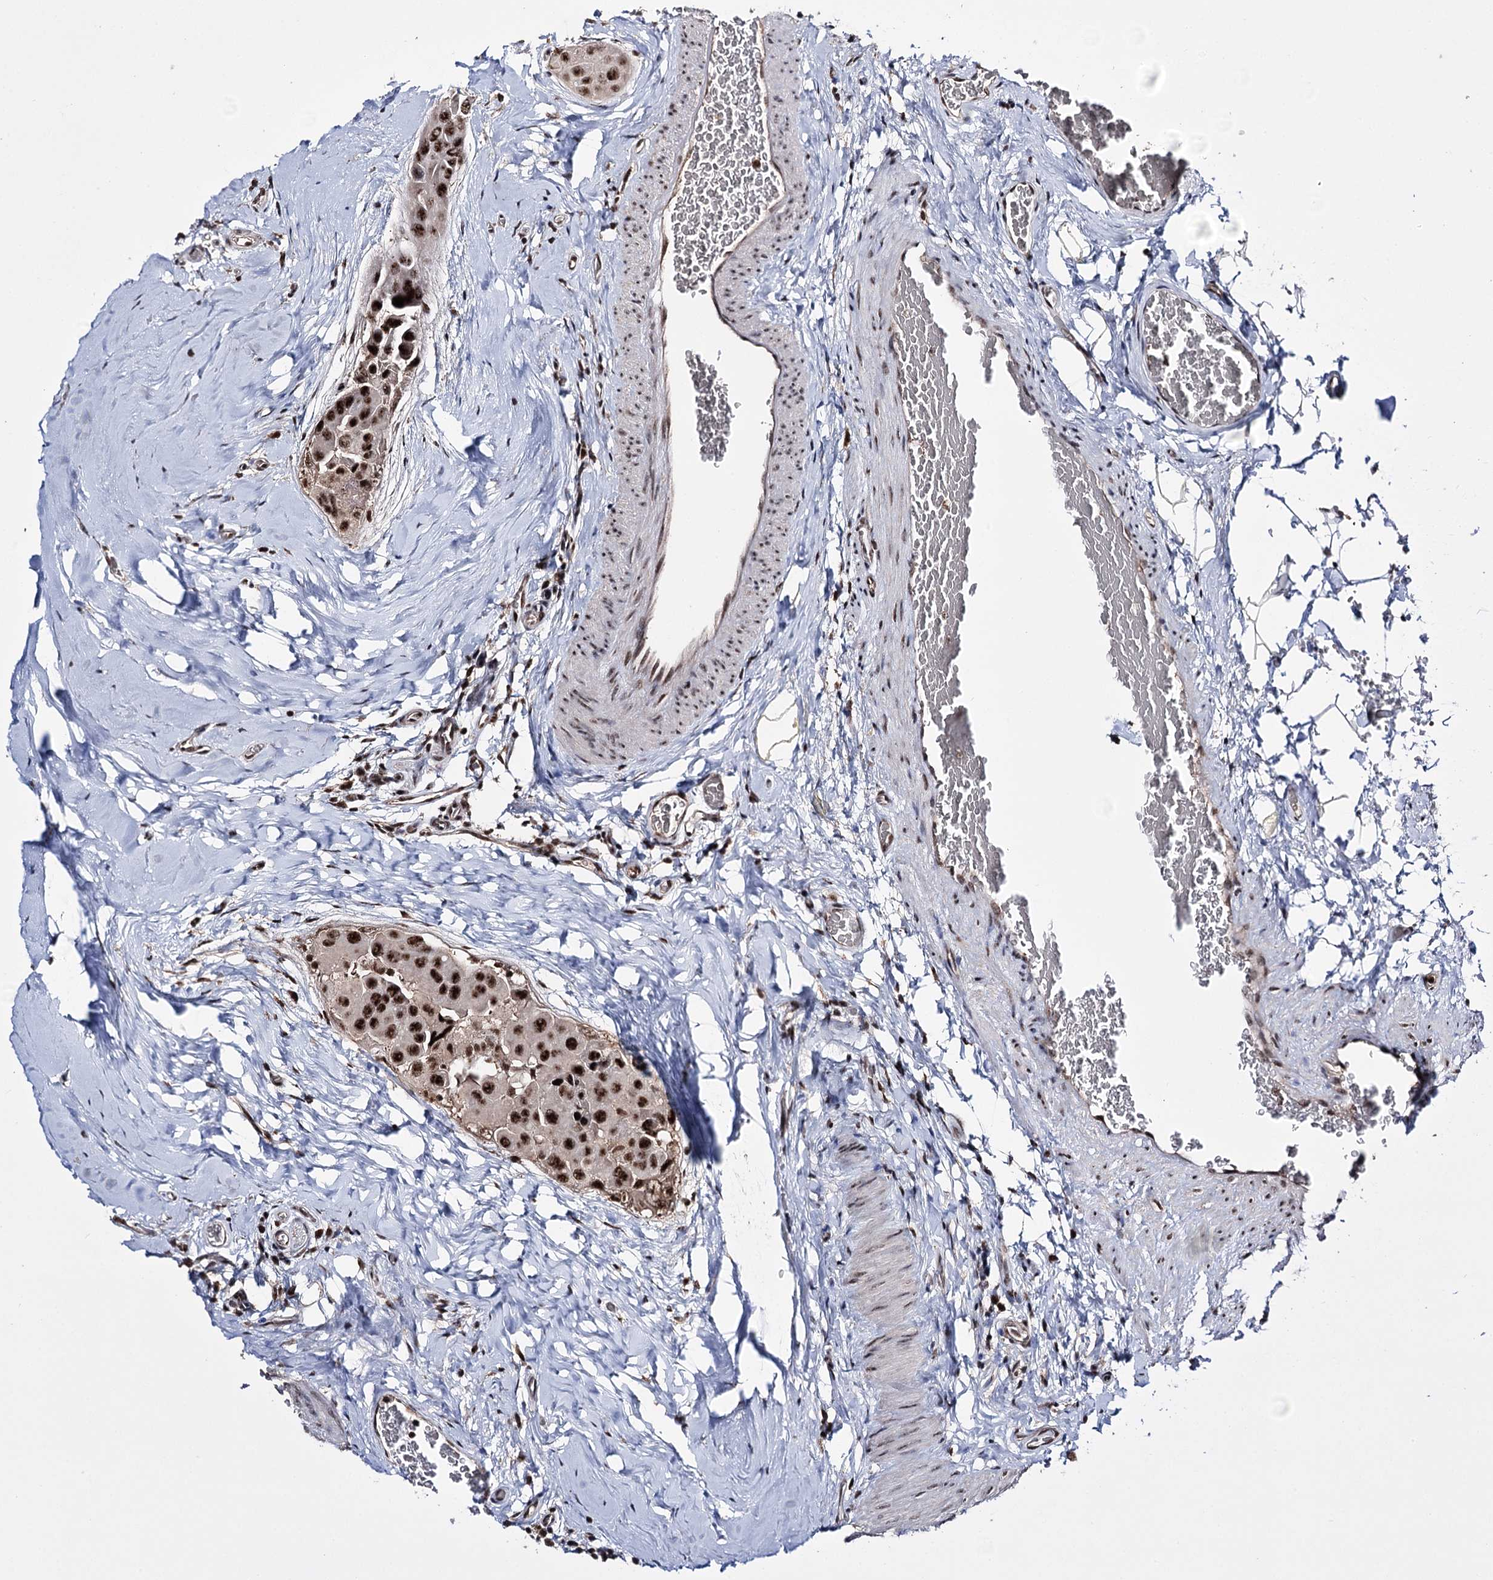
{"staining": {"intensity": "strong", "quantity": ">75%", "location": "nuclear"}, "tissue": "thyroid cancer", "cell_type": "Tumor cells", "image_type": "cancer", "snomed": [{"axis": "morphology", "description": "Papillary adenocarcinoma, NOS"}, {"axis": "topography", "description": "Thyroid gland"}], "caption": "Thyroid papillary adenocarcinoma tissue reveals strong nuclear positivity in about >75% of tumor cells (brown staining indicates protein expression, while blue staining denotes nuclei).", "gene": "PRPF40A", "patient": {"sex": "male", "age": 33}}